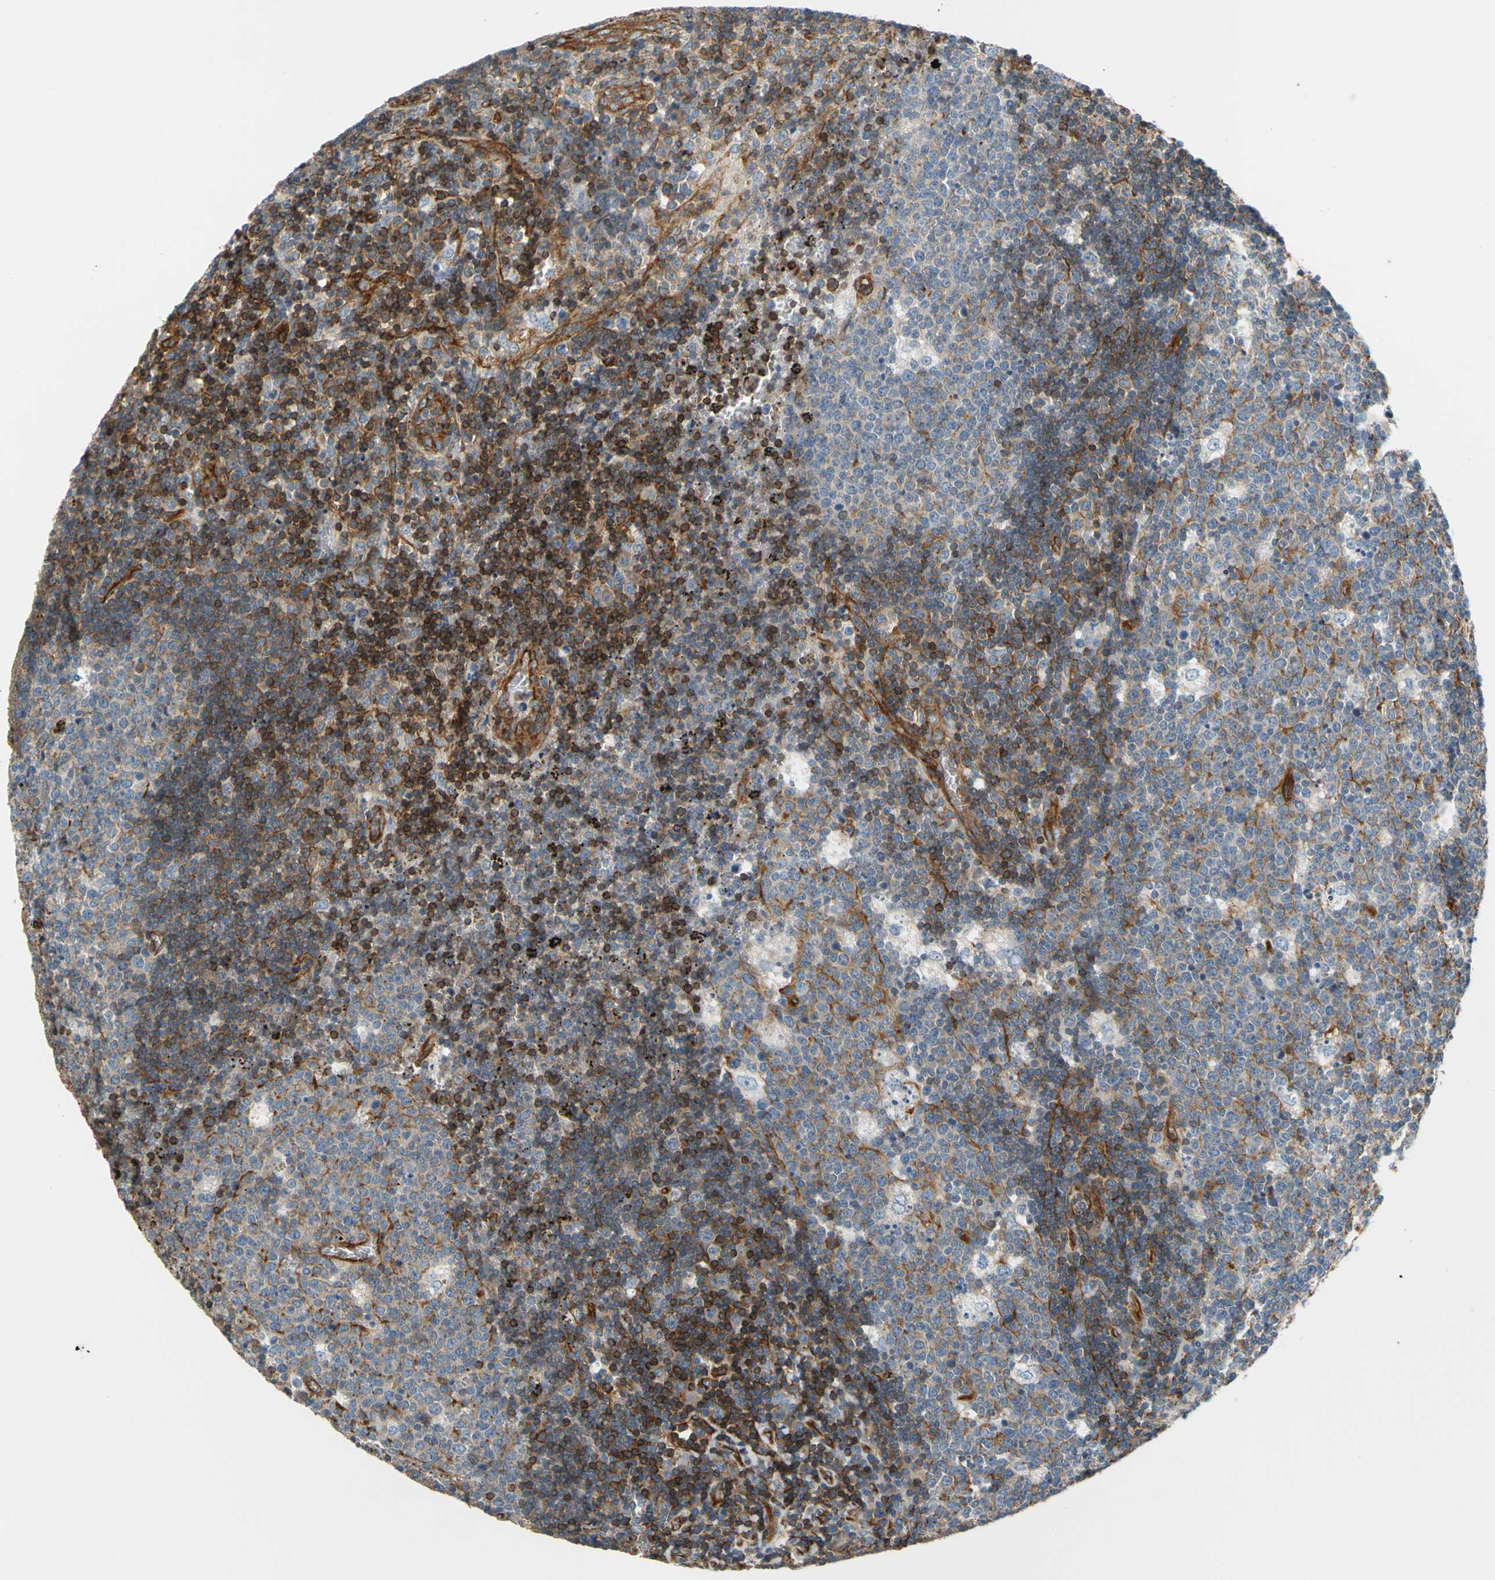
{"staining": {"intensity": "weak", "quantity": "<25%", "location": "cytoplasmic/membranous"}, "tissue": "lymph node", "cell_type": "Germinal center cells", "image_type": "normal", "snomed": [{"axis": "morphology", "description": "Normal tissue, NOS"}, {"axis": "topography", "description": "Lymph node"}, {"axis": "topography", "description": "Salivary gland"}], "caption": "Photomicrograph shows no significant protein expression in germinal center cells of benign lymph node.", "gene": "SPTAN1", "patient": {"sex": "male", "age": 8}}